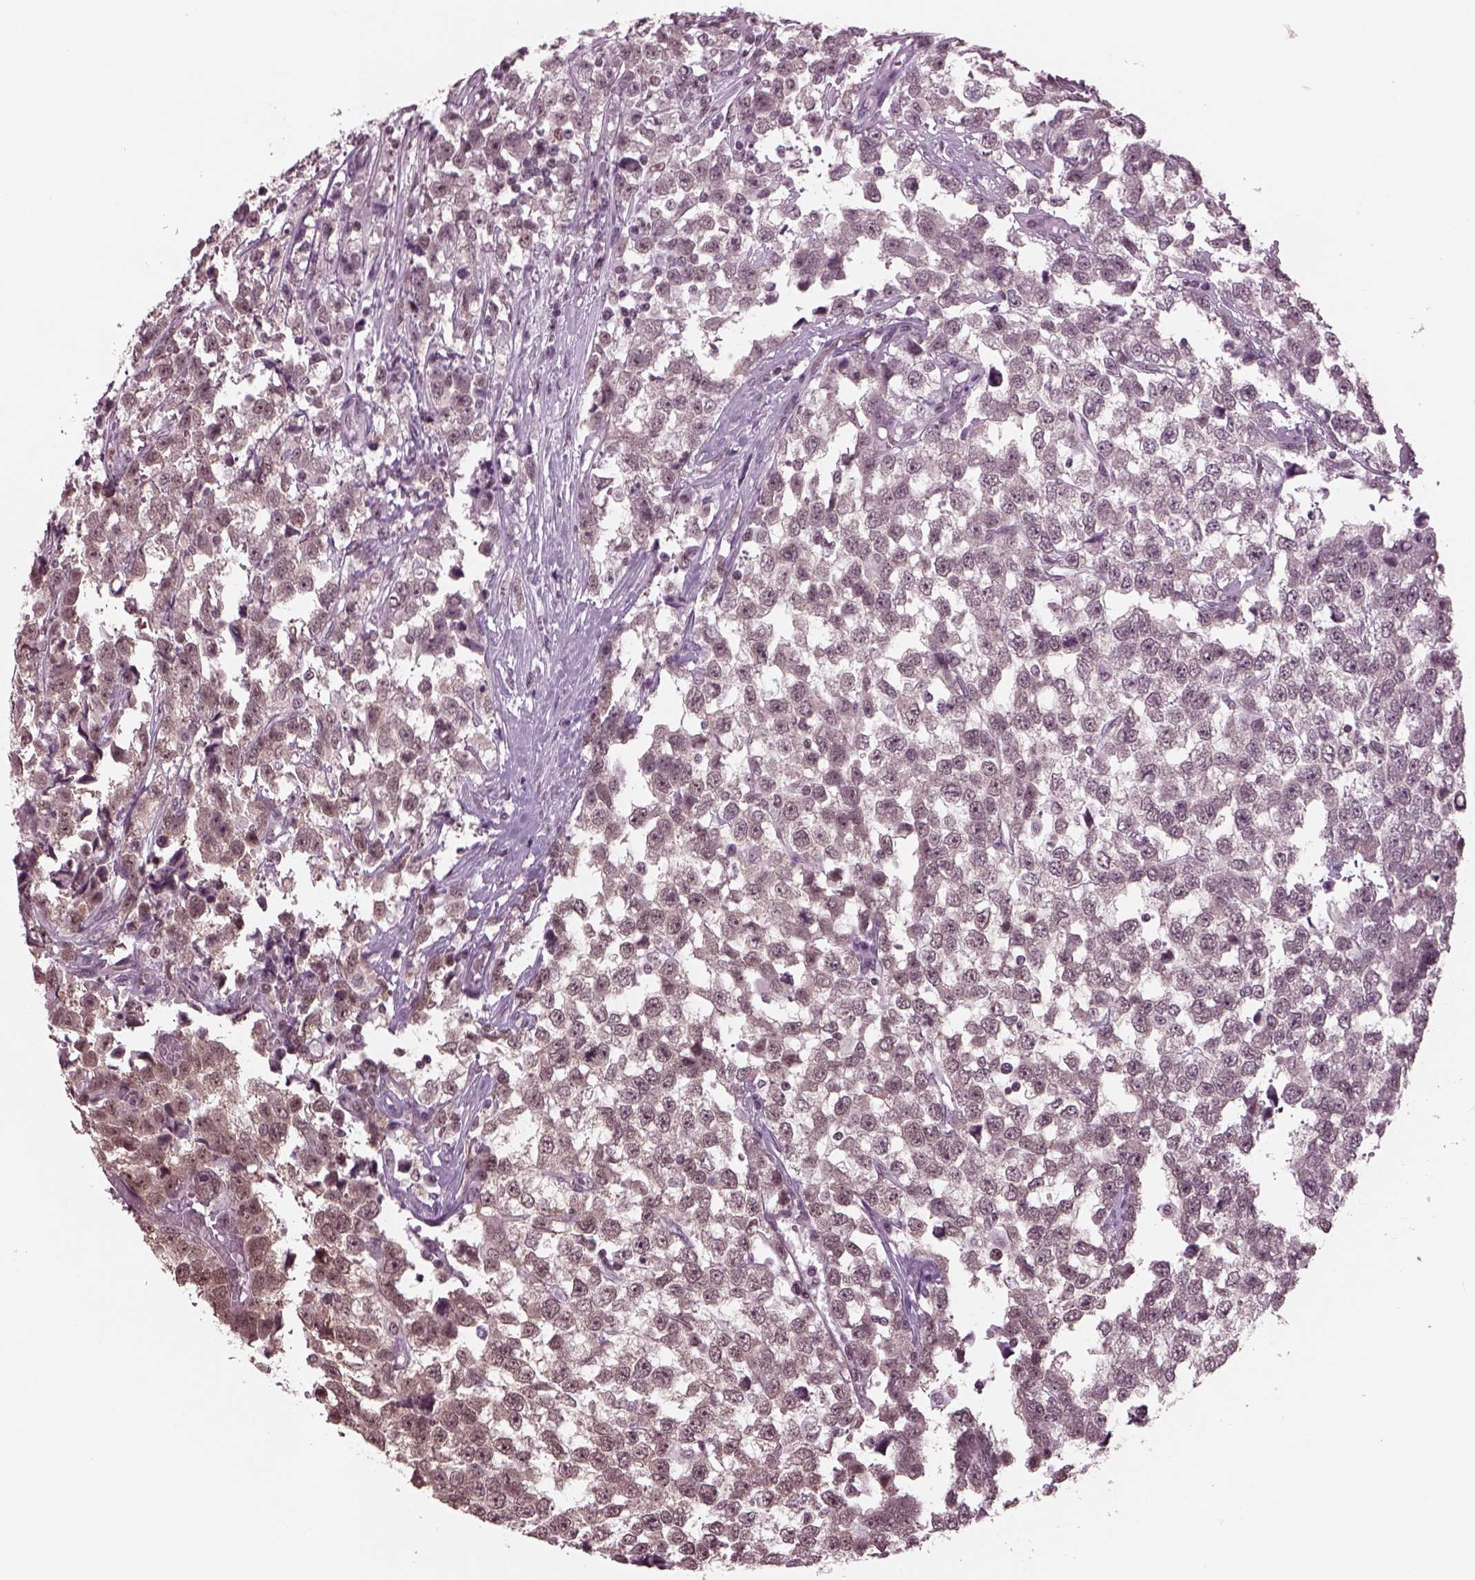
{"staining": {"intensity": "negative", "quantity": "none", "location": "none"}, "tissue": "testis cancer", "cell_type": "Tumor cells", "image_type": "cancer", "snomed": [{"axis": "morphology", "description": "Seminoma, NOS"}, {"axis": "topography", "description": "Testis"}], "caption": "A high-resolution image shows immunohistochemistry (IHC) staining of testis seminoma, which shows no significant positivity in tumor cells.", "gene": "RUVBL2", "patient": {"sex": "male", "age": 34}}